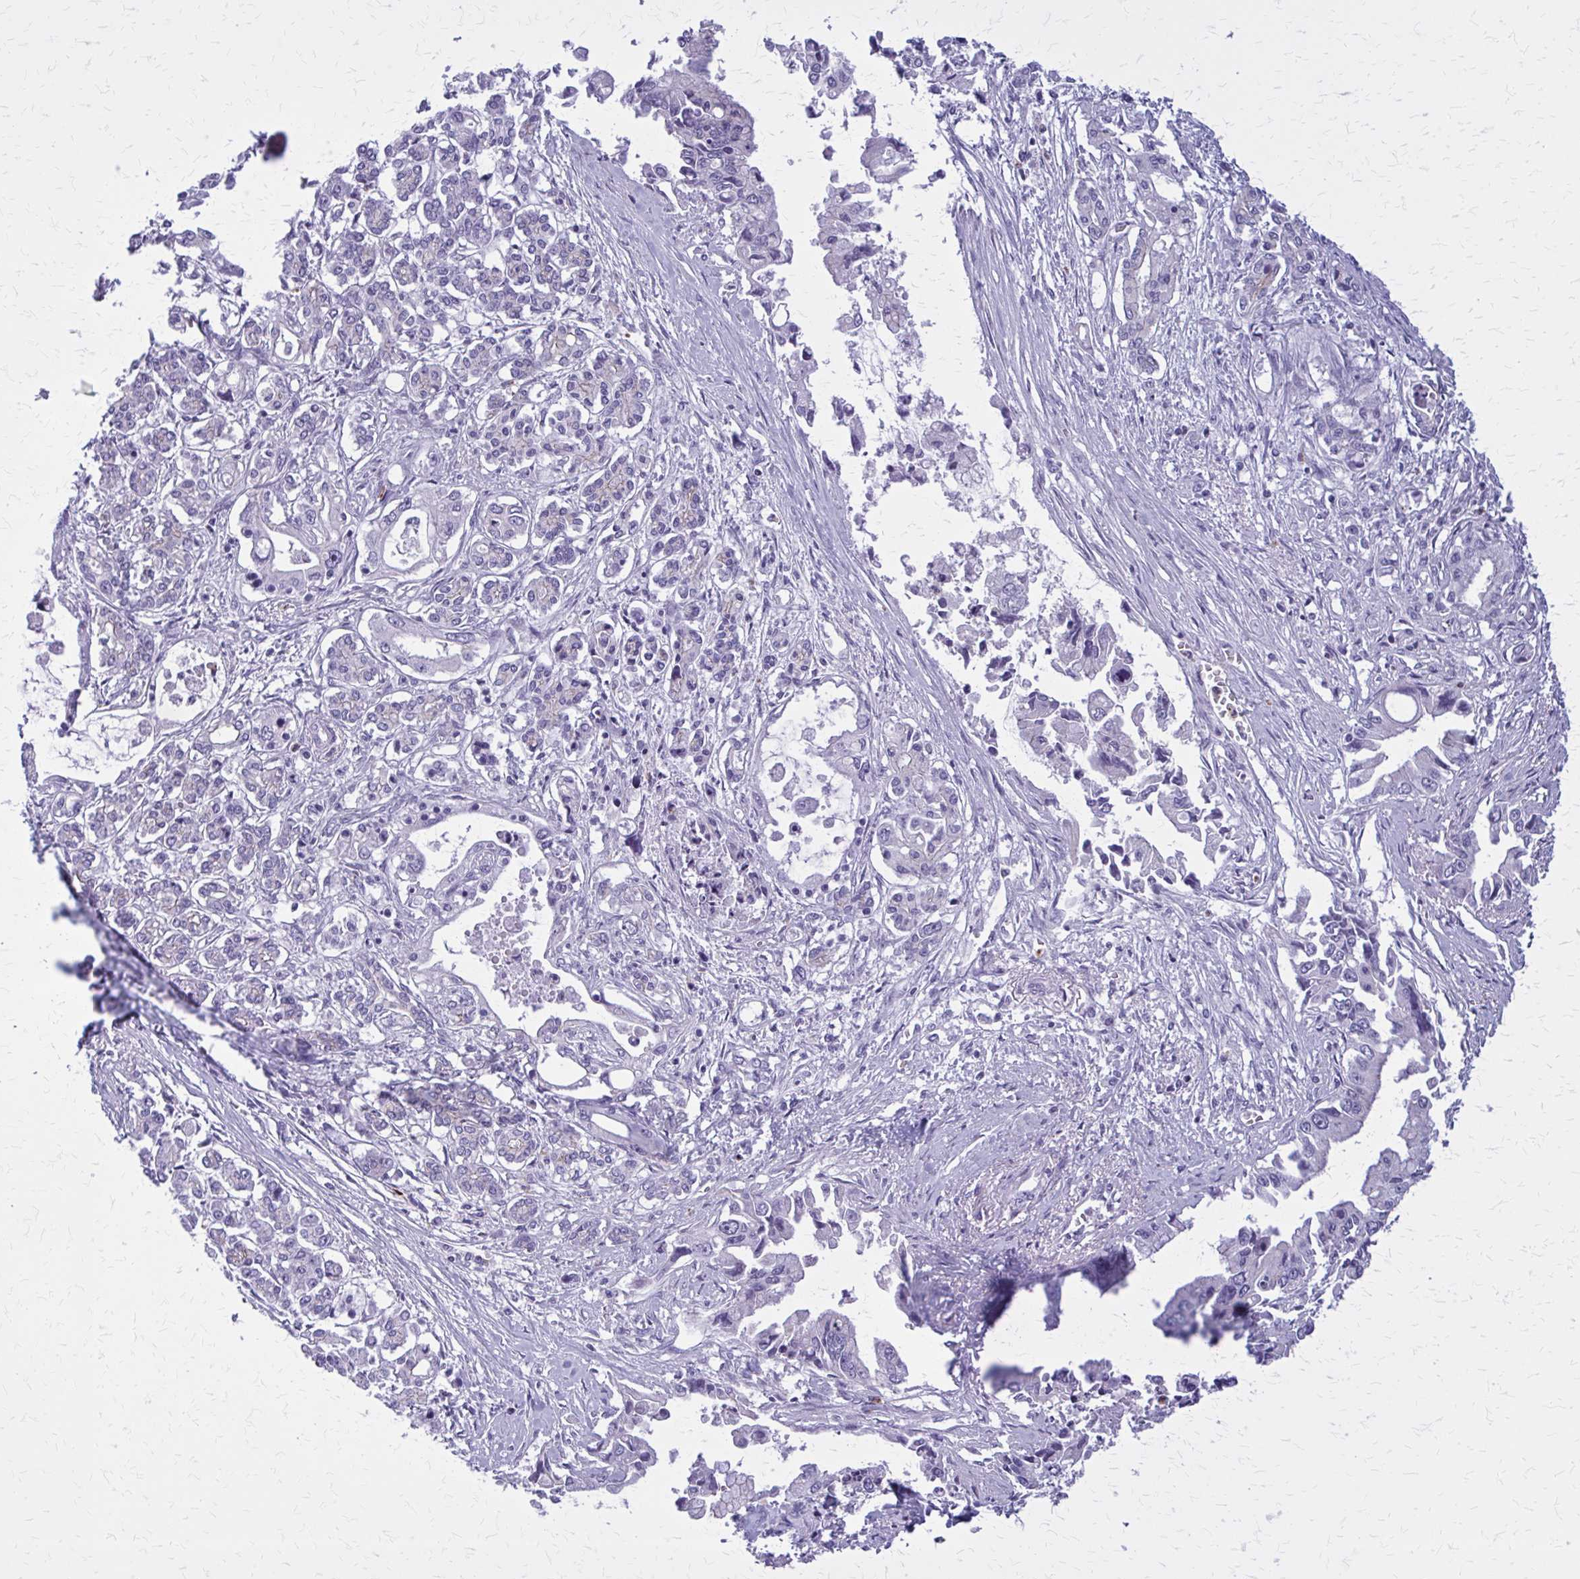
{"staining": {"intensity": "negative", "quantity": "none", "location": "none"}, "tissue": "pancreatic cancer", "cell_type": "Tumor cells", "image_type": "cancer", "snomed": [{"axis": "morphology", "description": "Adenocarcinoma, NOS"}, {"axis": "topography", "description": "Pancreas"}], "caption": "This is a photomicrograph of IHC staining of adenocarcinoma (pancreatic), which shows no staining in tumor cells. (Stains: DAB immunohistochemistry with hematoxylin counter stain, Microscopy: brightfield microscopy at high magnification).", "gene": "PEDS1", "patient": {"sex": "male", "age": 84}}